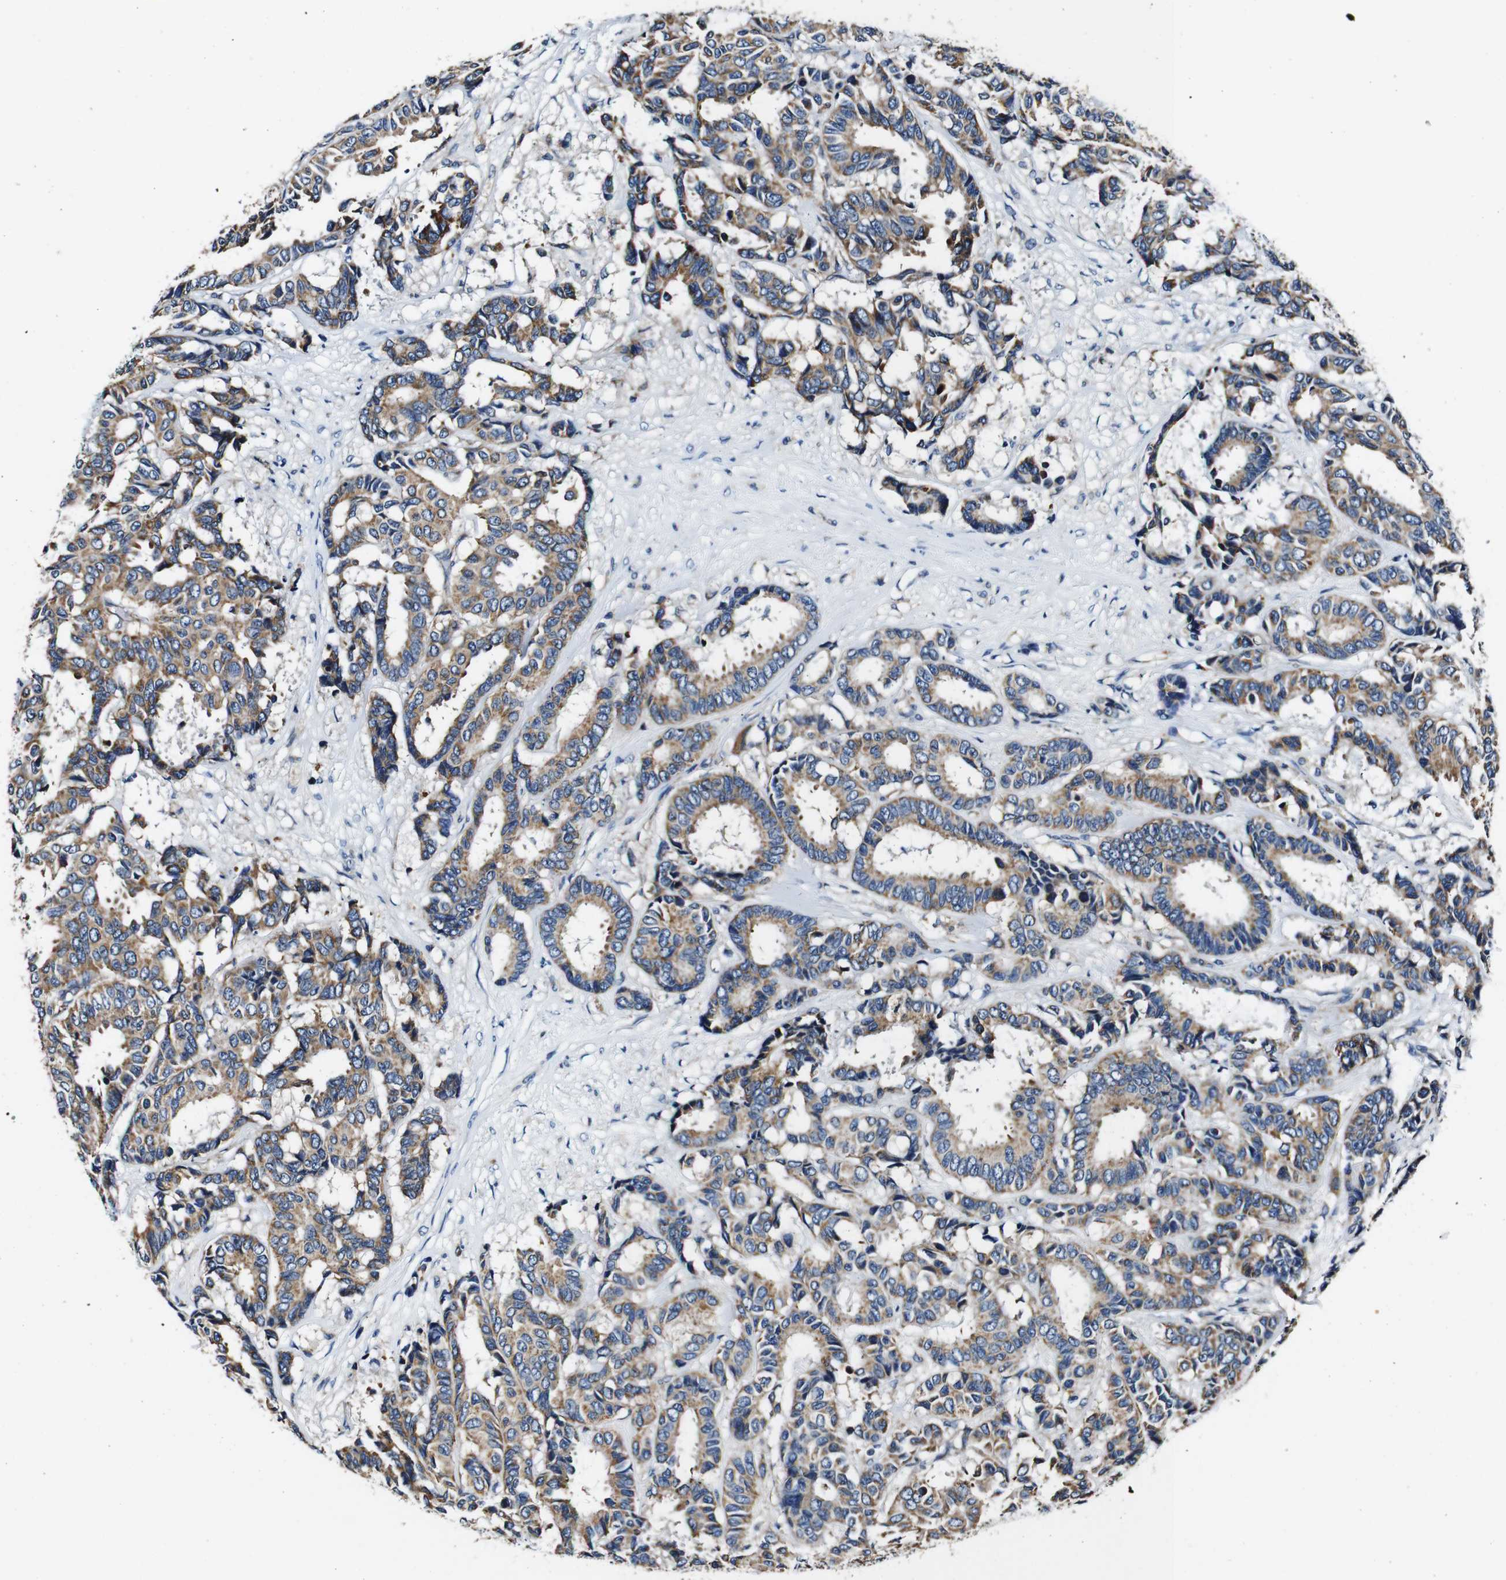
{"staining": {"intensity": "moderate", "quantity": ">75%", "location": "cytoplasmic/membranous"}, "tissue": "breast cancer", "cell_type": "Tumor cells", "image_type": "cancer", "snomed": [{"axis": "morphology", "description": "Duct carcinoma"}, {"axis": "topography", "description": "Breast"}], "caption": "Human intraductal carcinoma (breast) stained for a protein (brown) reveals moderate cytoplasmic/membranous positive staining in approximately >75% of tumor cells.", "gene": "HK1", "patient": {"sex": "female", "age": 87}}